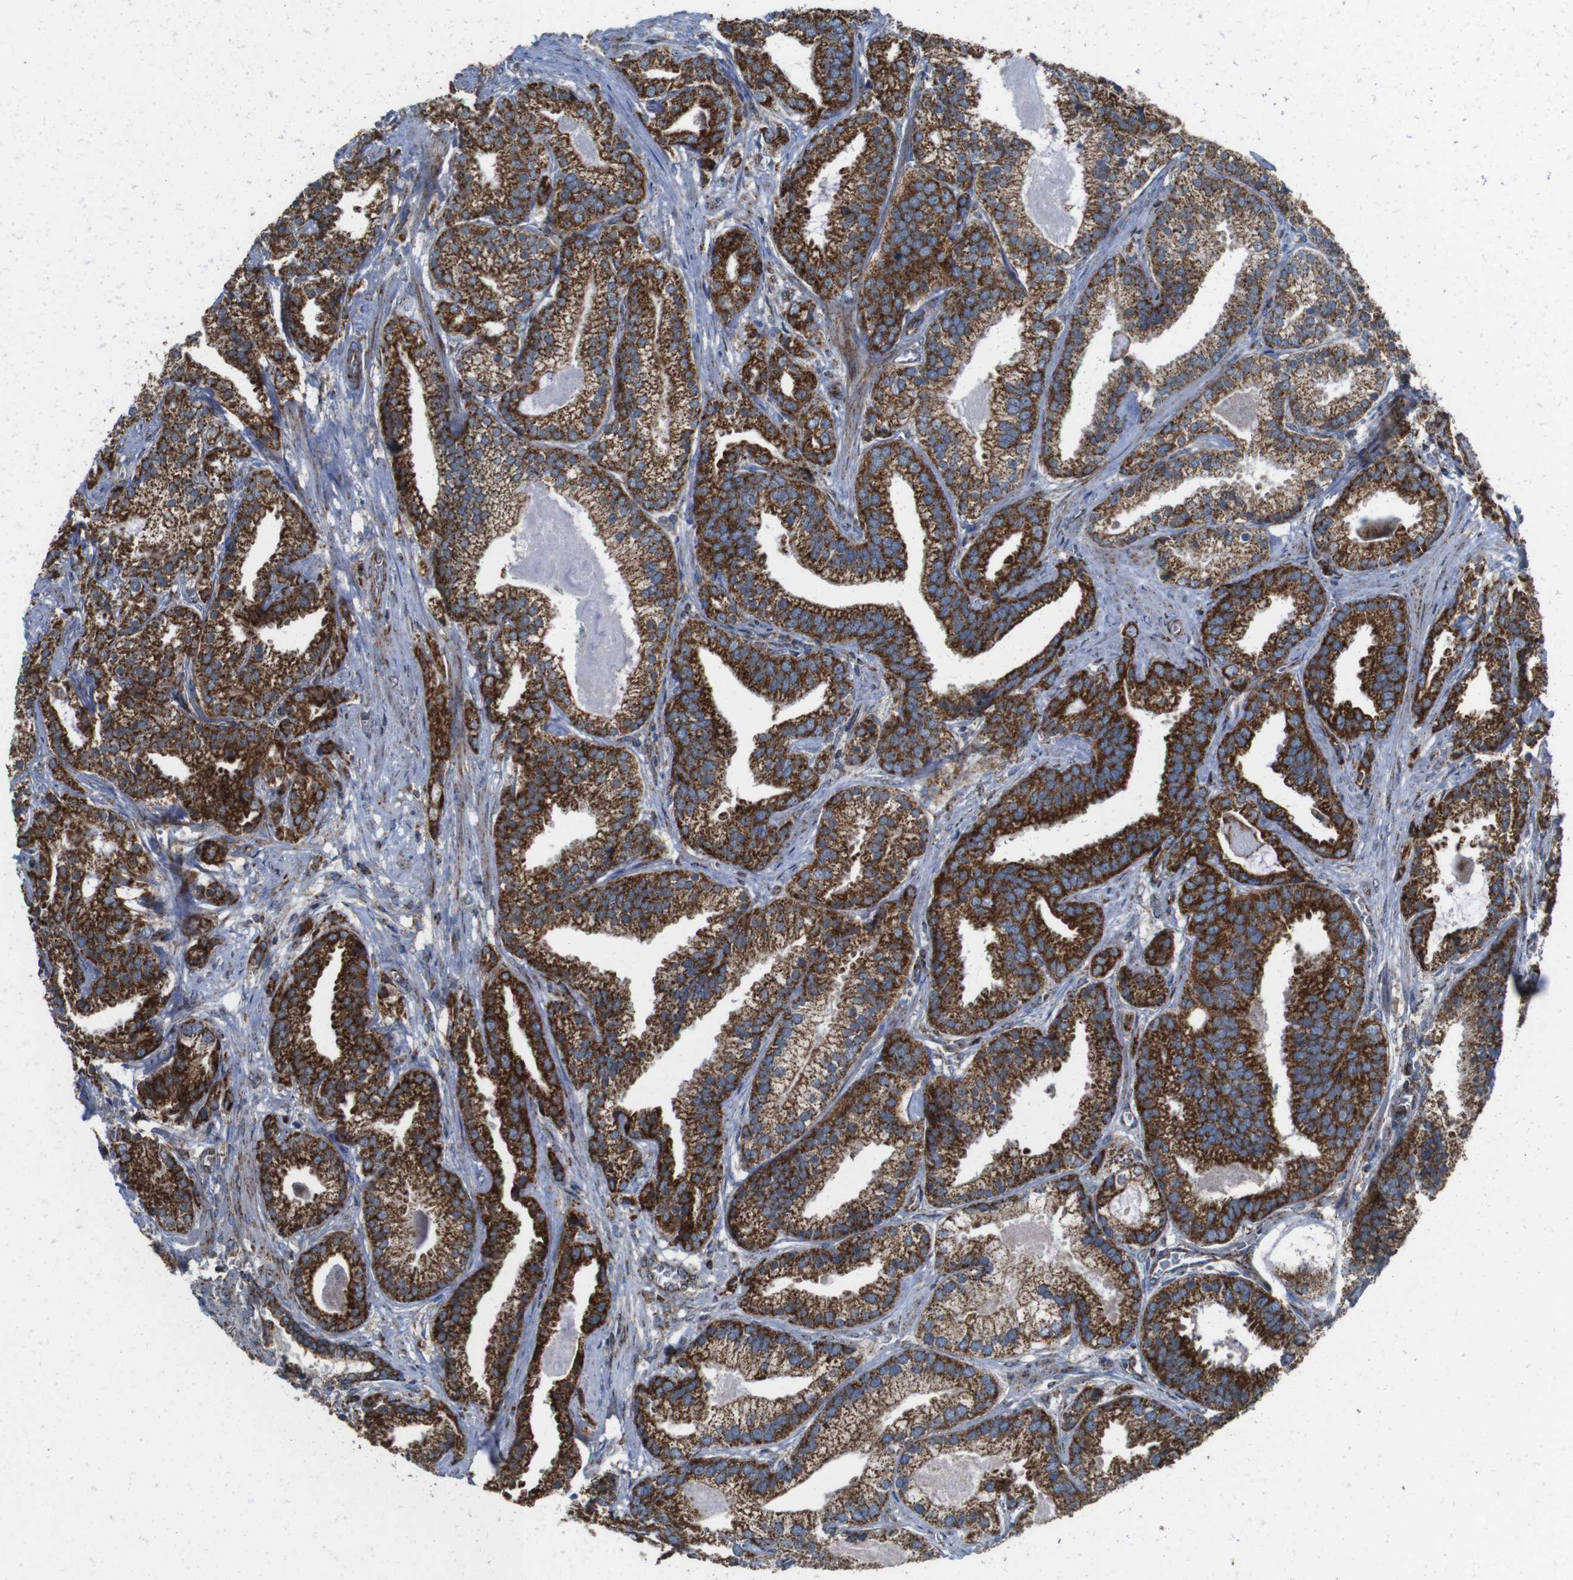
{"staining": {"intensity": "strong", "quantity": ">75%", "location": "cytoplasmic/membranous"}, "tissue": "prostate cancer", "cell_type": "Tumor cells", "image_type": "cancer", "snomed": [{"axis": "morphology", "description": "Adenocarcinoma, Low grade"}, {"axis": "topography", "description": "Prostate"}], "caption": "High-magnification brightfield microscopy of prostate low-grade adenocarcinoma stained with DAB (3,3'-diaminobenzidine) (brown) and counterstained with hematoxylin (blue). tumor cells exhibit strong cytoplasmic/membranous positivity is seen in about>75% of cells.", "gene": "HK1", "patient": {"sex": "male", "age": 59}}